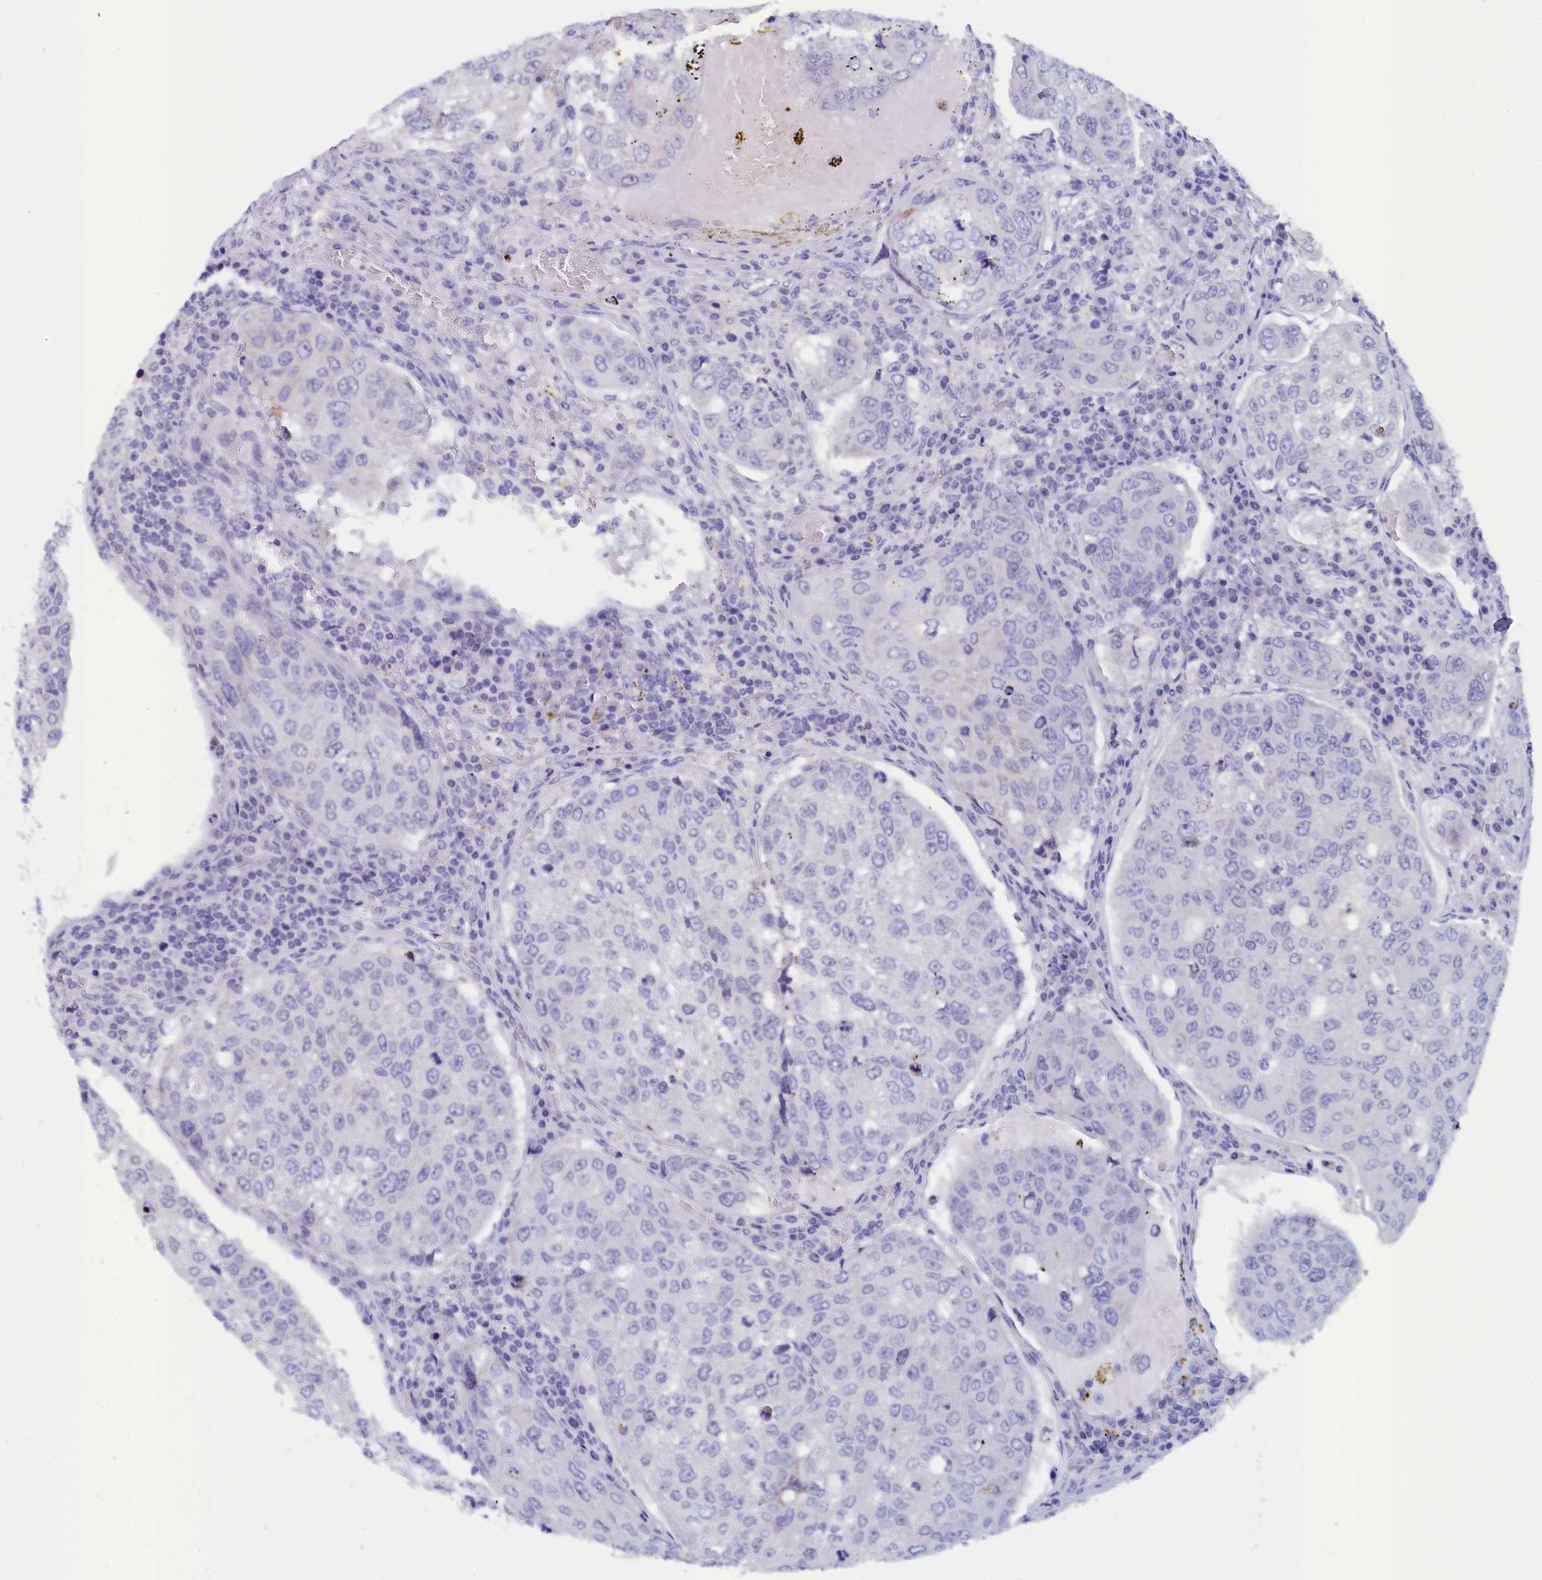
{"staining": {"intensity": "negative", "quantity": "none", "location": "none"}, "tissue": "urothelial cancer", "cell_type": "Tumor cells", "image_type": "cancer", "snomed": [{"axis": "morphology", "description": "Urothelial carcinoma, High grade"}, {"axis": "topography", "description": "Lymph node"}, {"axis": "topography", "description": "Urinary bladder"}], "caption": "IHC histopathology image of neoplastic tissue: human urothelial cancer stained with DAB (3,3'-diaminobenzidine) demonstrates no significant protein staining in tumor cells.", "gene": "ANKRD2", "patient": {"sex": "male", "age": 51}}